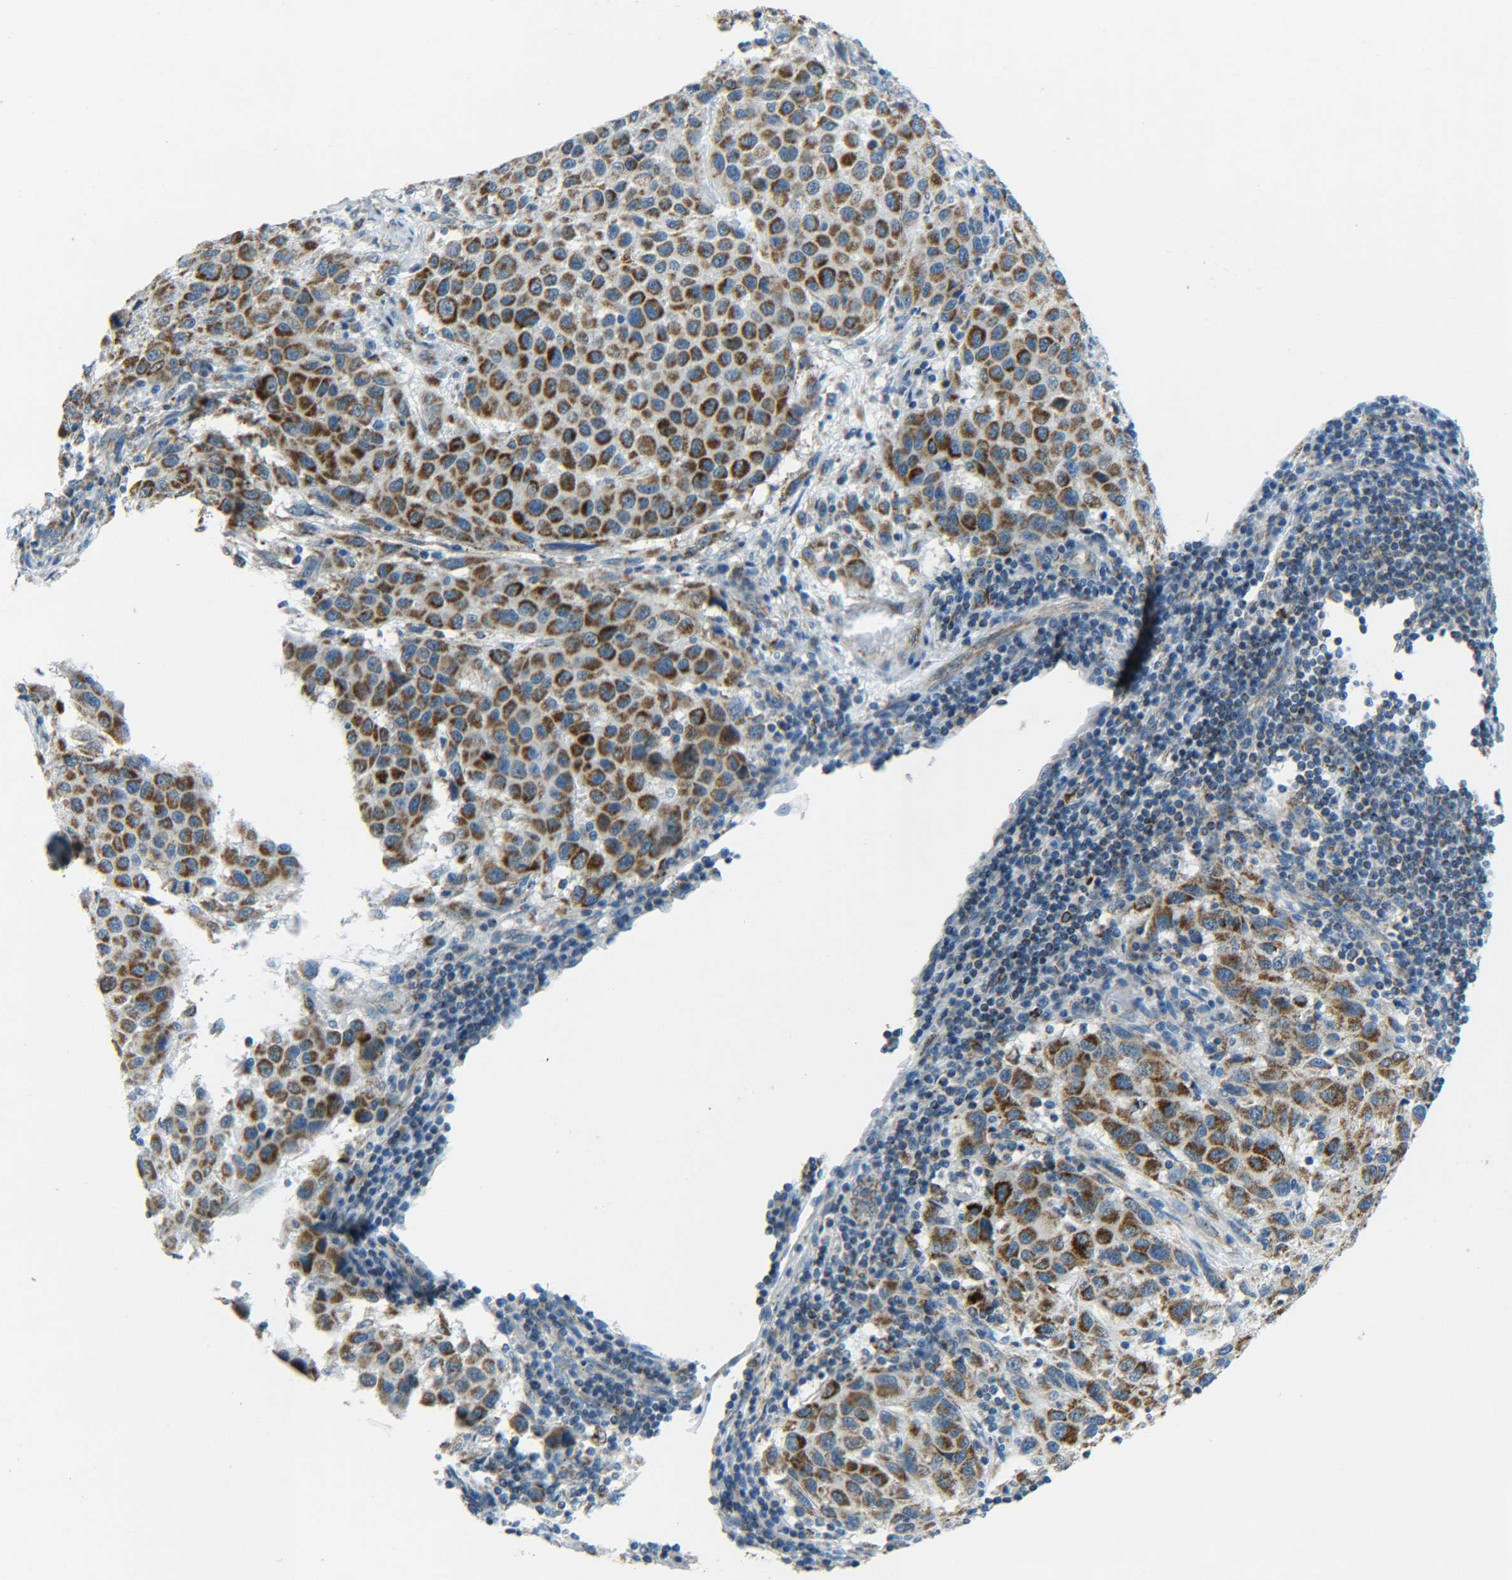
{"staining": {"intensity": "moderate", "quantity": ">75%", "location": "cytoplasmic/membranous"}, "tissue": "melanoma", "cell_type": "Tumor cells", "image_type": "cancer", "snomed": [{"axis": "morphology", "description": "Malignant melanoma, Metastatic site"}, {"axis": "topography", "description": "Lymph node"}], "caption": "This is an image of IHC staining of melanoma, which shows moderate staining in the cytoplasmic/membranous of tumor cells.", "gene": "CYB5R1", "patient": {"sex": "male", "age": 61}}